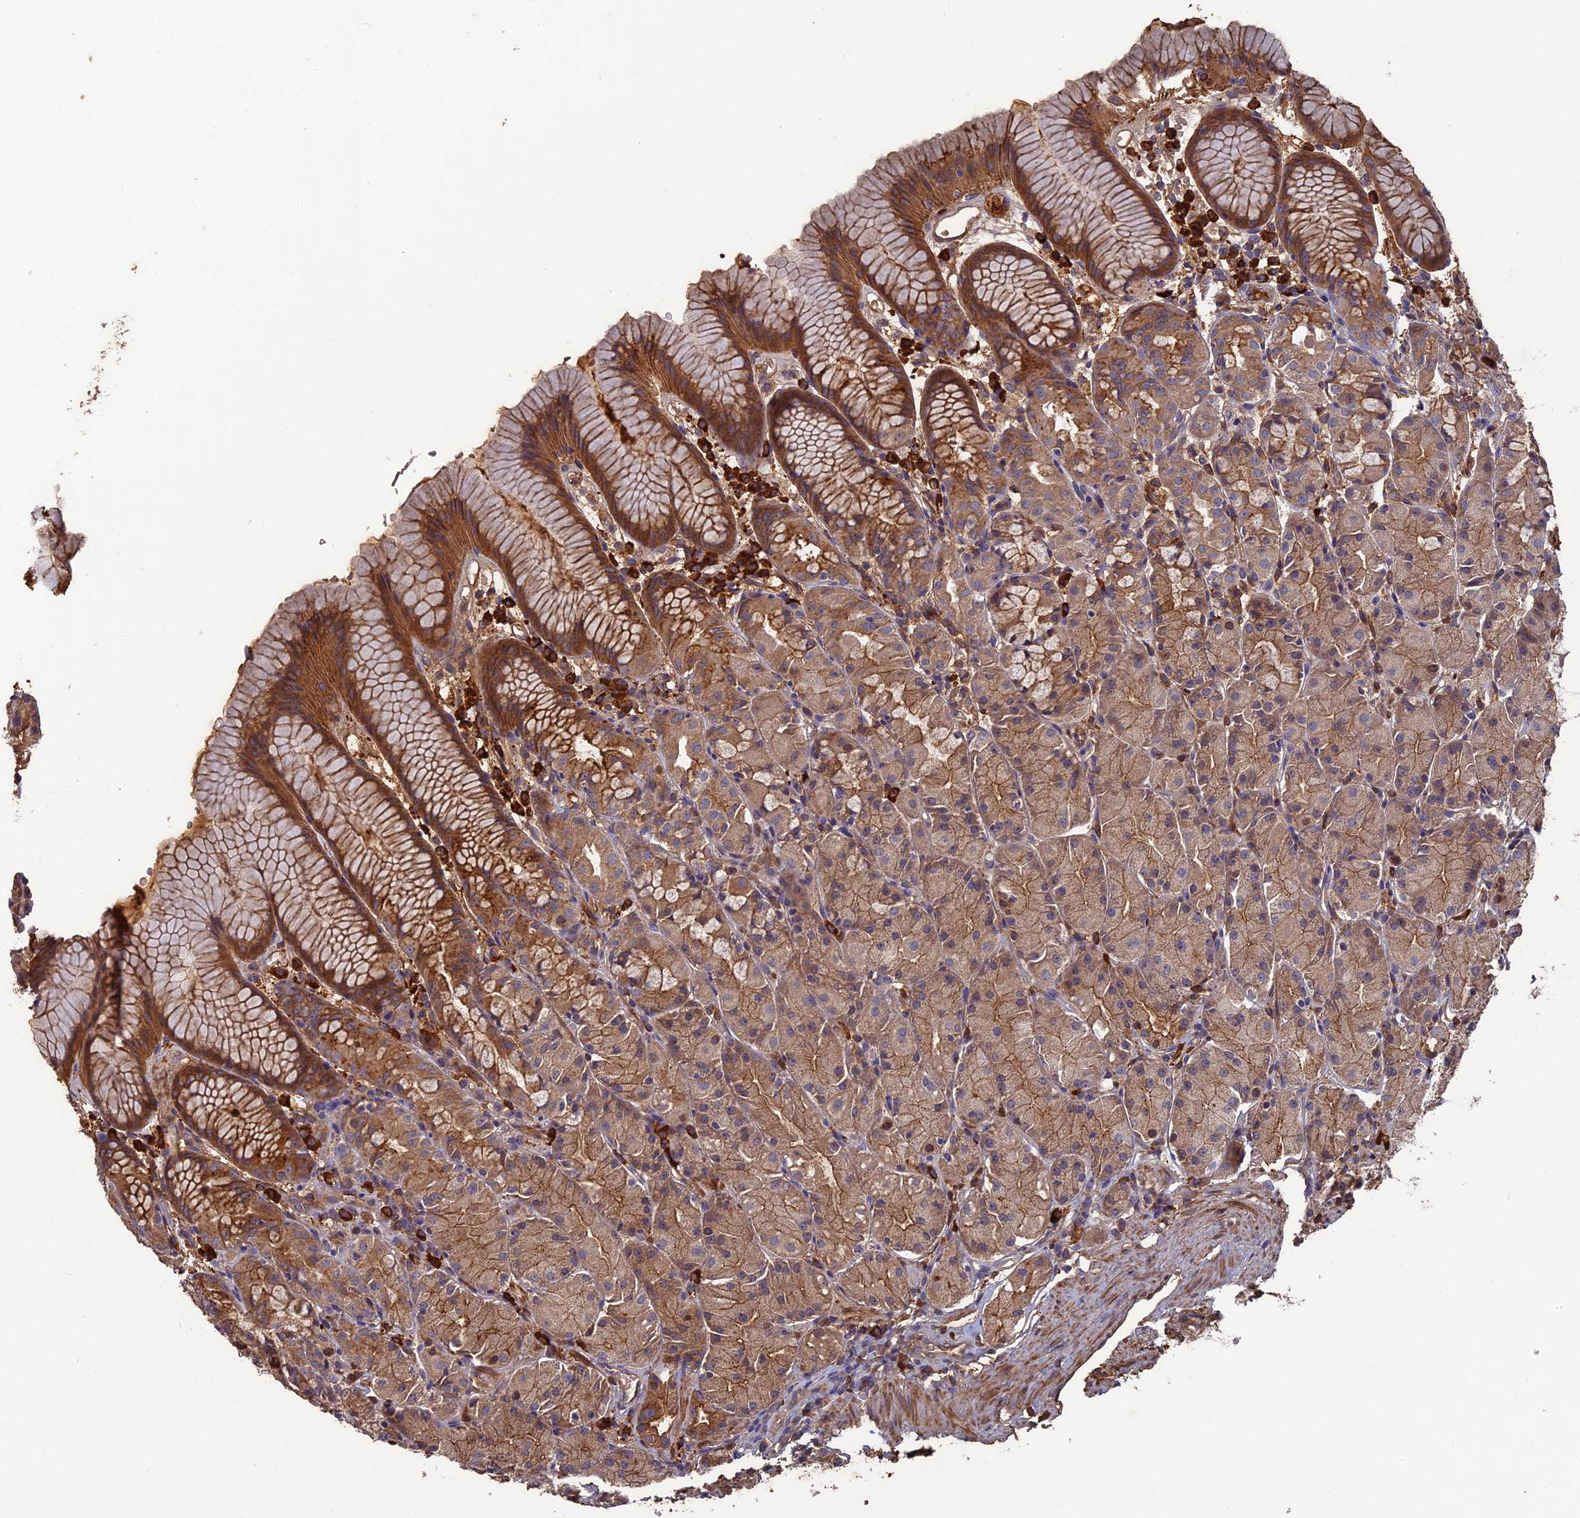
{"staining": {"intensity": "moderate", "quantity": ">75%", "location": "cytoplasmic/membranous"}, "tissue": "stomach", "cell_type": "Glandular cells", "image_type": "normal", "snomed": [{"axis": "morphology", "description": "Normal tissue, NOS"}, {"axis": "topography", "description": "Stomach, upper"}], "caption": "An image of stomach stained for a protein shows moderate cytoplasmic/membranous brown staining in glandular cells.", "gene": "ERMAP", "patient": {"sex": "male", "age": 47}}